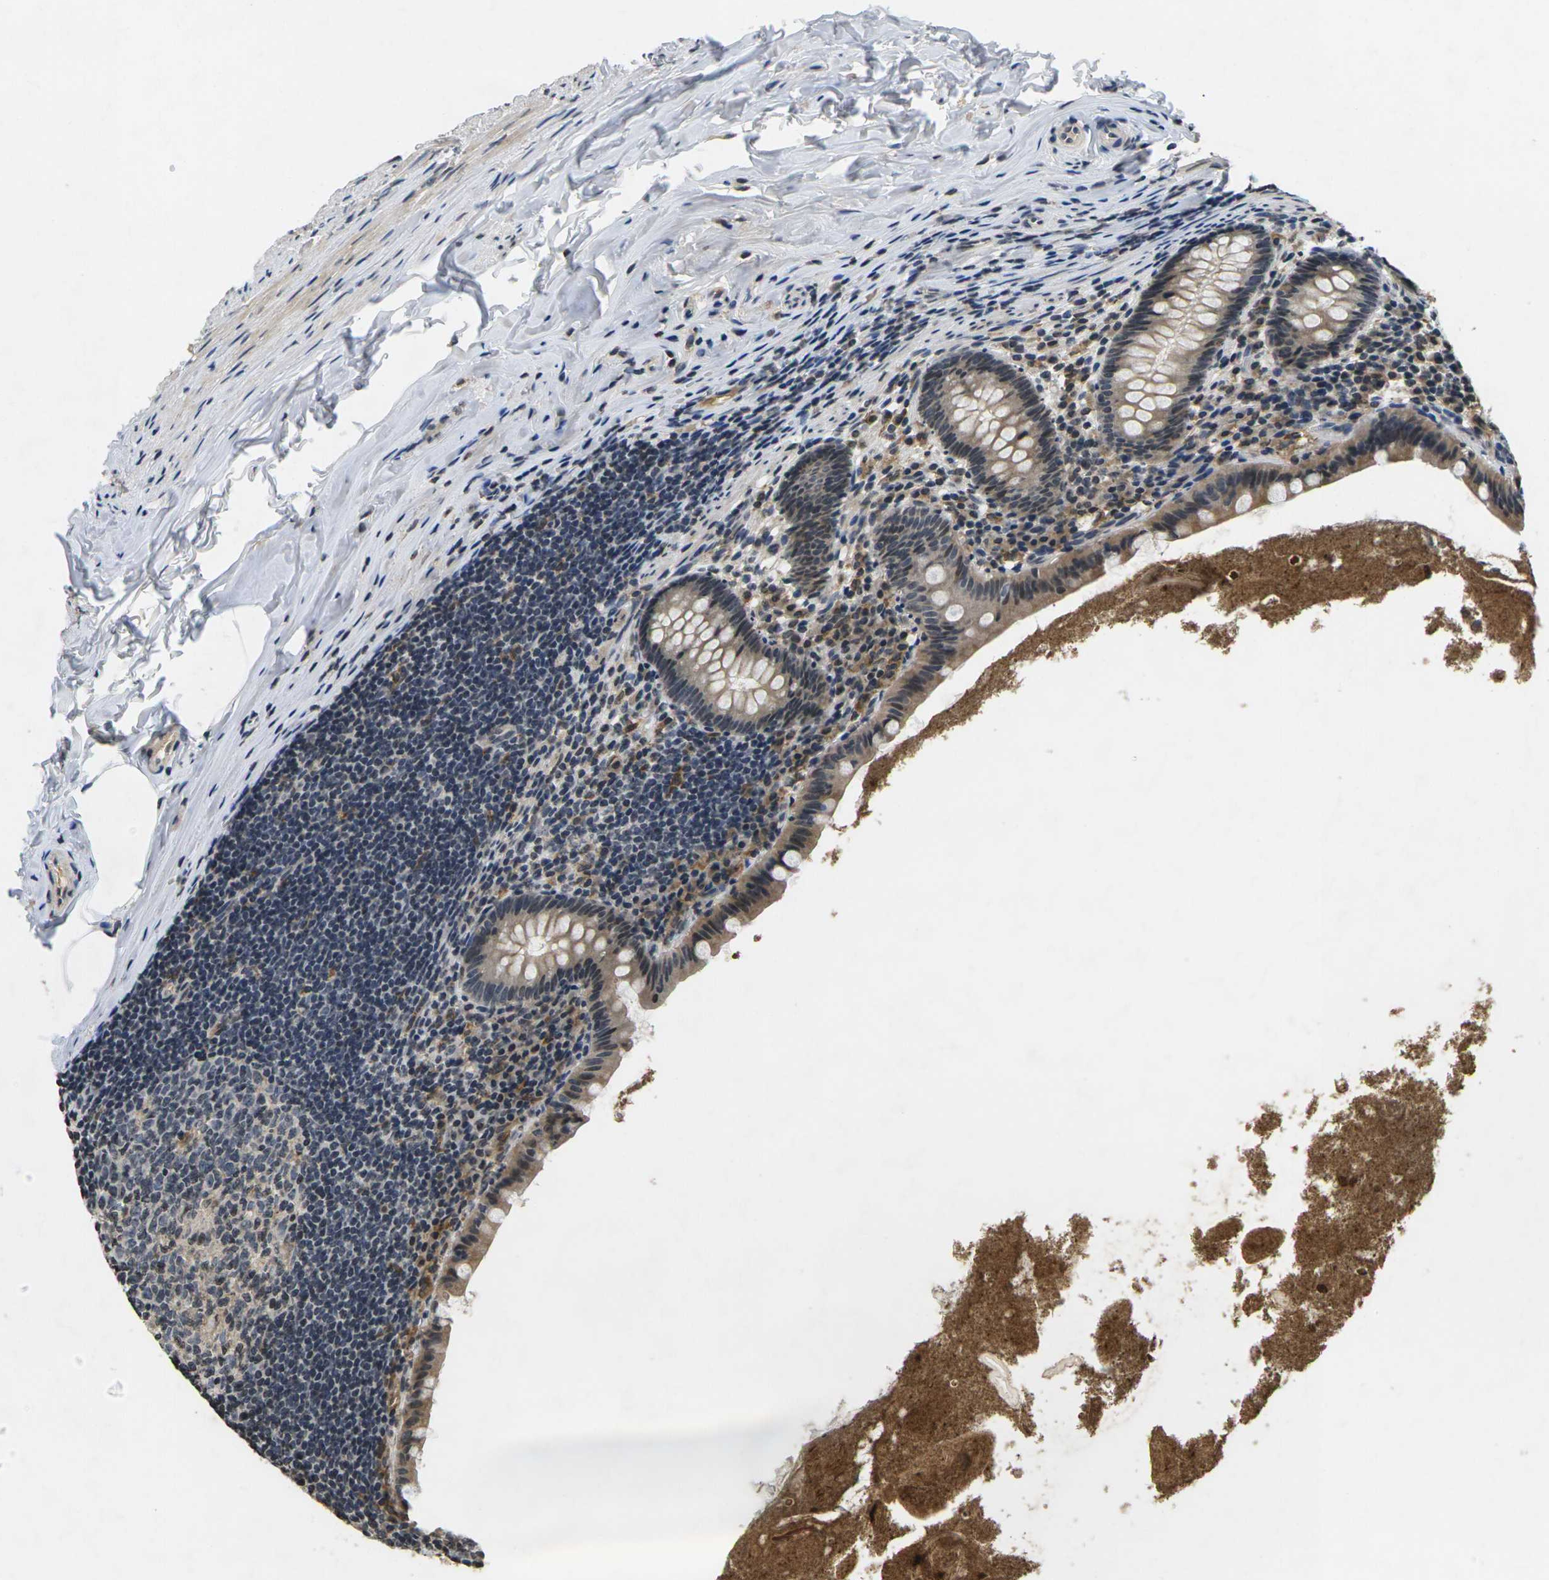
{"staining": {"intensity": "moderate", "quantity": "25%-75%", "location": "cytoplasmic/membranous"}, "tissue": "appendix", "cell_type": "Glandular cells", "image_type": "normal", "snomed": [{"axis": "morphology", "description": "Normal tissue, NOS"}, {"axis": "topography", "description": "Appendix"}], "caption": "Immunohistochemical staining of unremarkable appendix reveals moderate cytoplasmic/membranous protein expression in approximately 25%-75% of glandular cells. (DAB = brown stain, brightfield microscopy at high magnification).", "gene": "C1QC", "patient": {"sex": "male", "age": 52}}